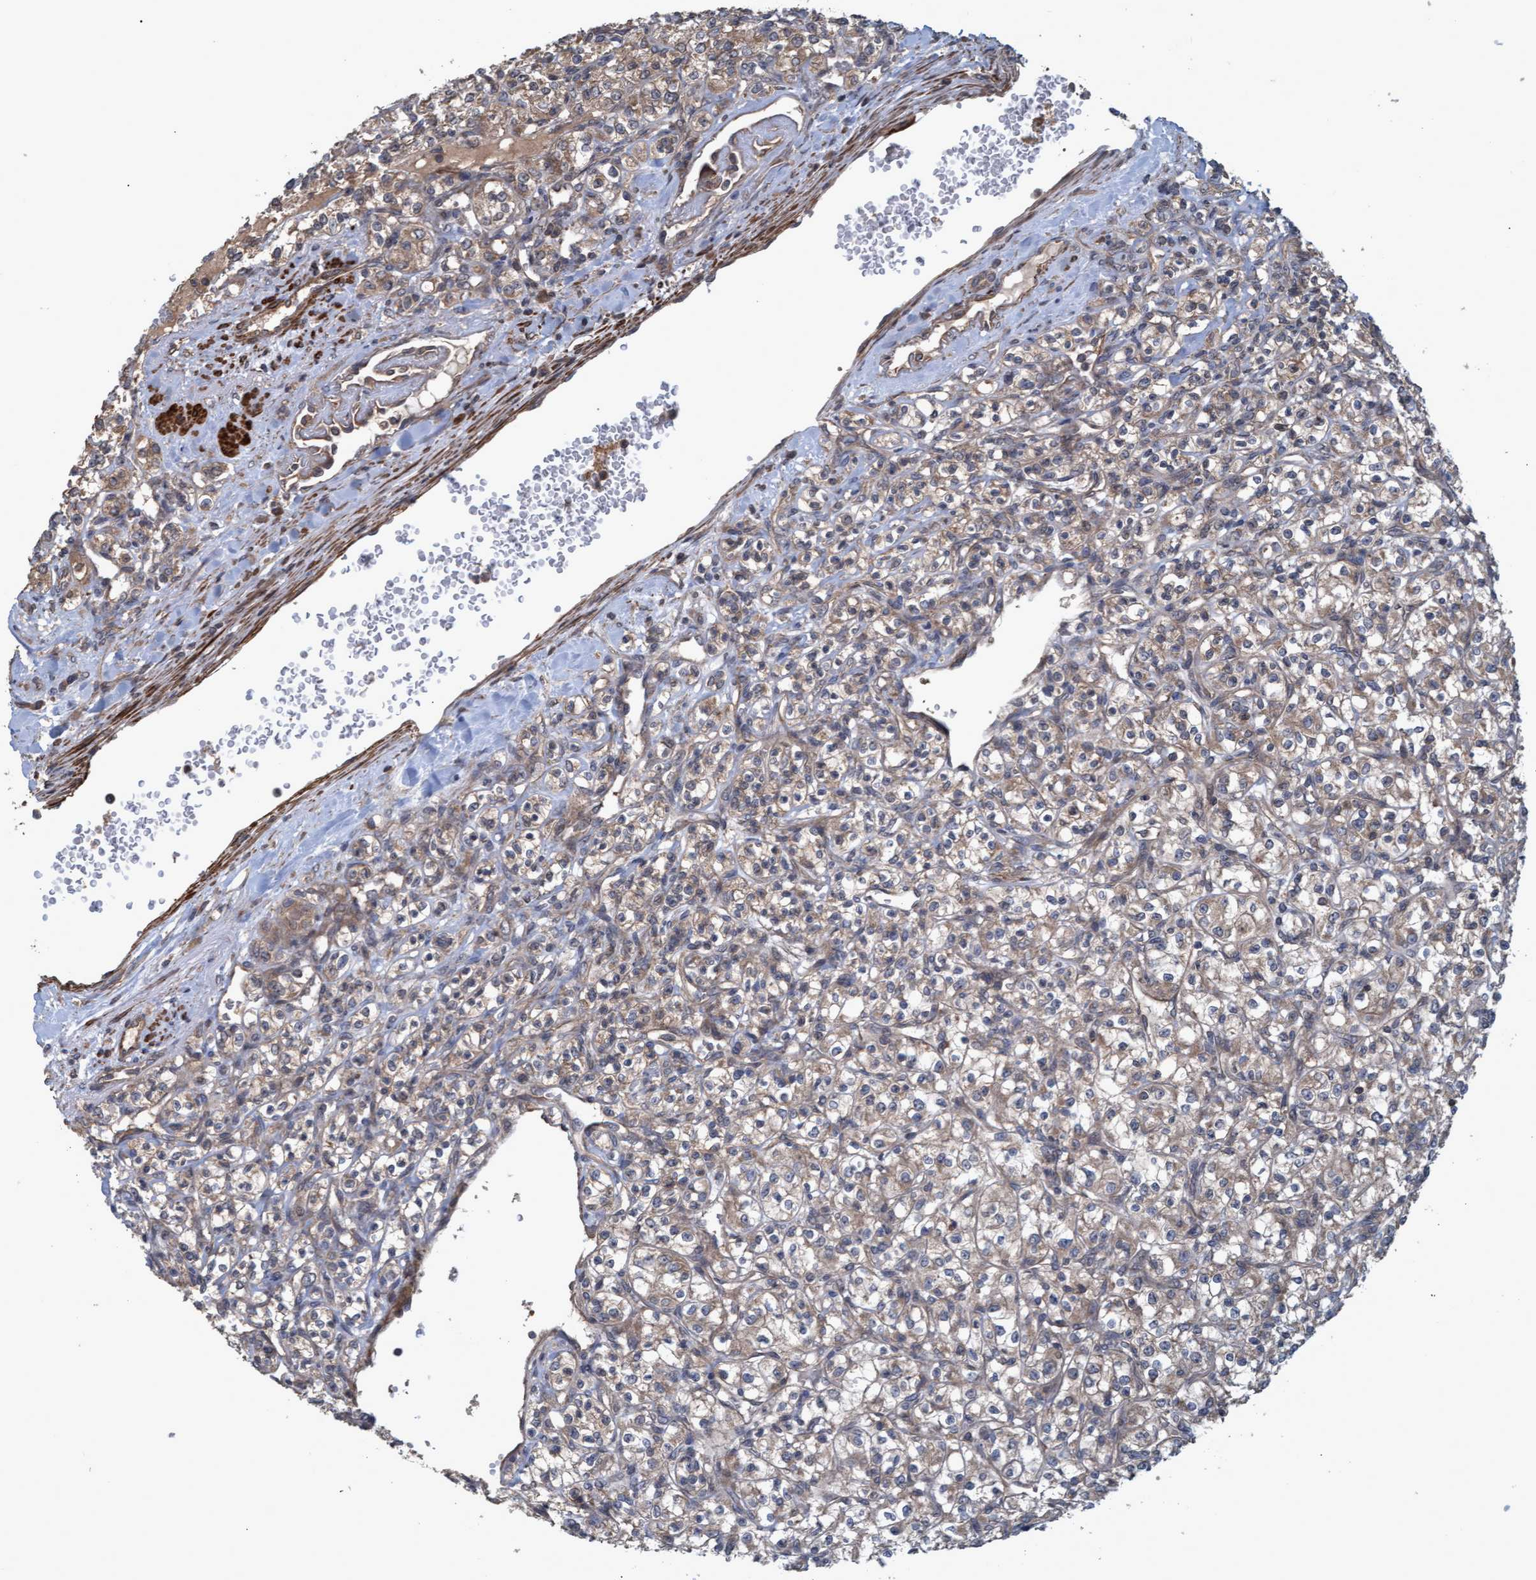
{"staining": {"intensity": "weak", "quantity": ">75%", "location": "cytoplasmic/membranous"}, "tissue": "renal cancer", "cell_type": "Tumor cells", "image_type": "cancer", "snomed": [{"axis": "morphology", "description": "Adenocarcinoma, NOS"}, {"axis": "topography", "description": "Kidney"}], "caption": "Protein analysis of adenocarcinoma (renal) tissue shows weak cytoplasmic/membranous positivity in about >75% of tumor cells.", "gene": "GGT6", "patient": {"sex": "male", "age": 77}}